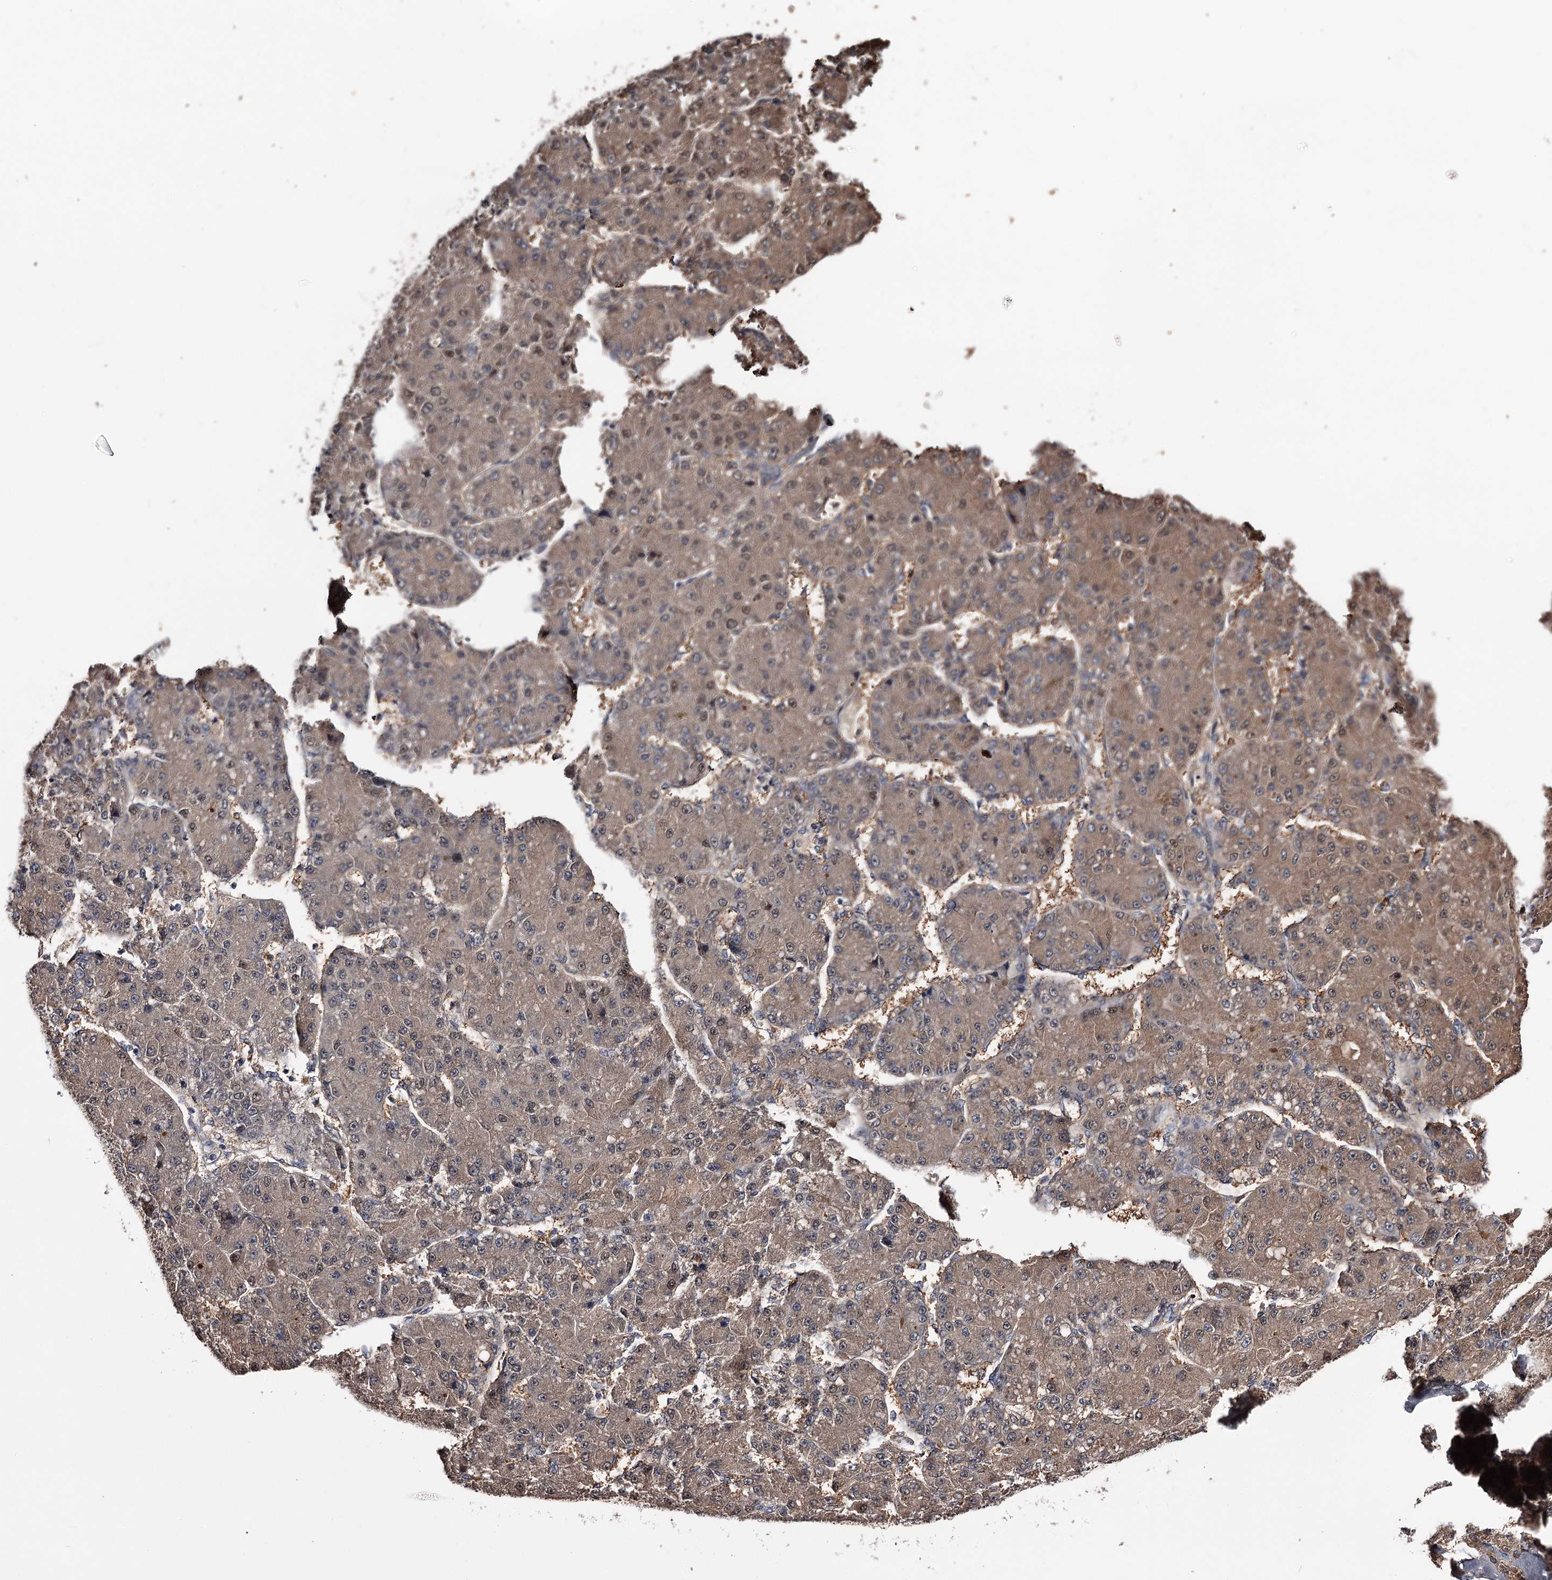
{"staining": {"intensity": "weak", "quantity": ">75%", "location": "cytoplasmic/membranous,nuclear"}, "tissue": "liver cancer", "cell_type": "Tumor cells", "image_type": "cancer", "snomed": [{"axis": "morphology", "description": "Carcinoma, Hepatocellular, NOS"}, {"axis": "topography", "description": "Liver"}], "caption": "IHC (DAB) staining of human liver hepatocellular carcinoma displays weak cytoplasmic/membranous and nuclear protein expression in about >75% of tumor cells.", "gene": "GSTO1", "patient": {"sex": "male", "age": 67}}